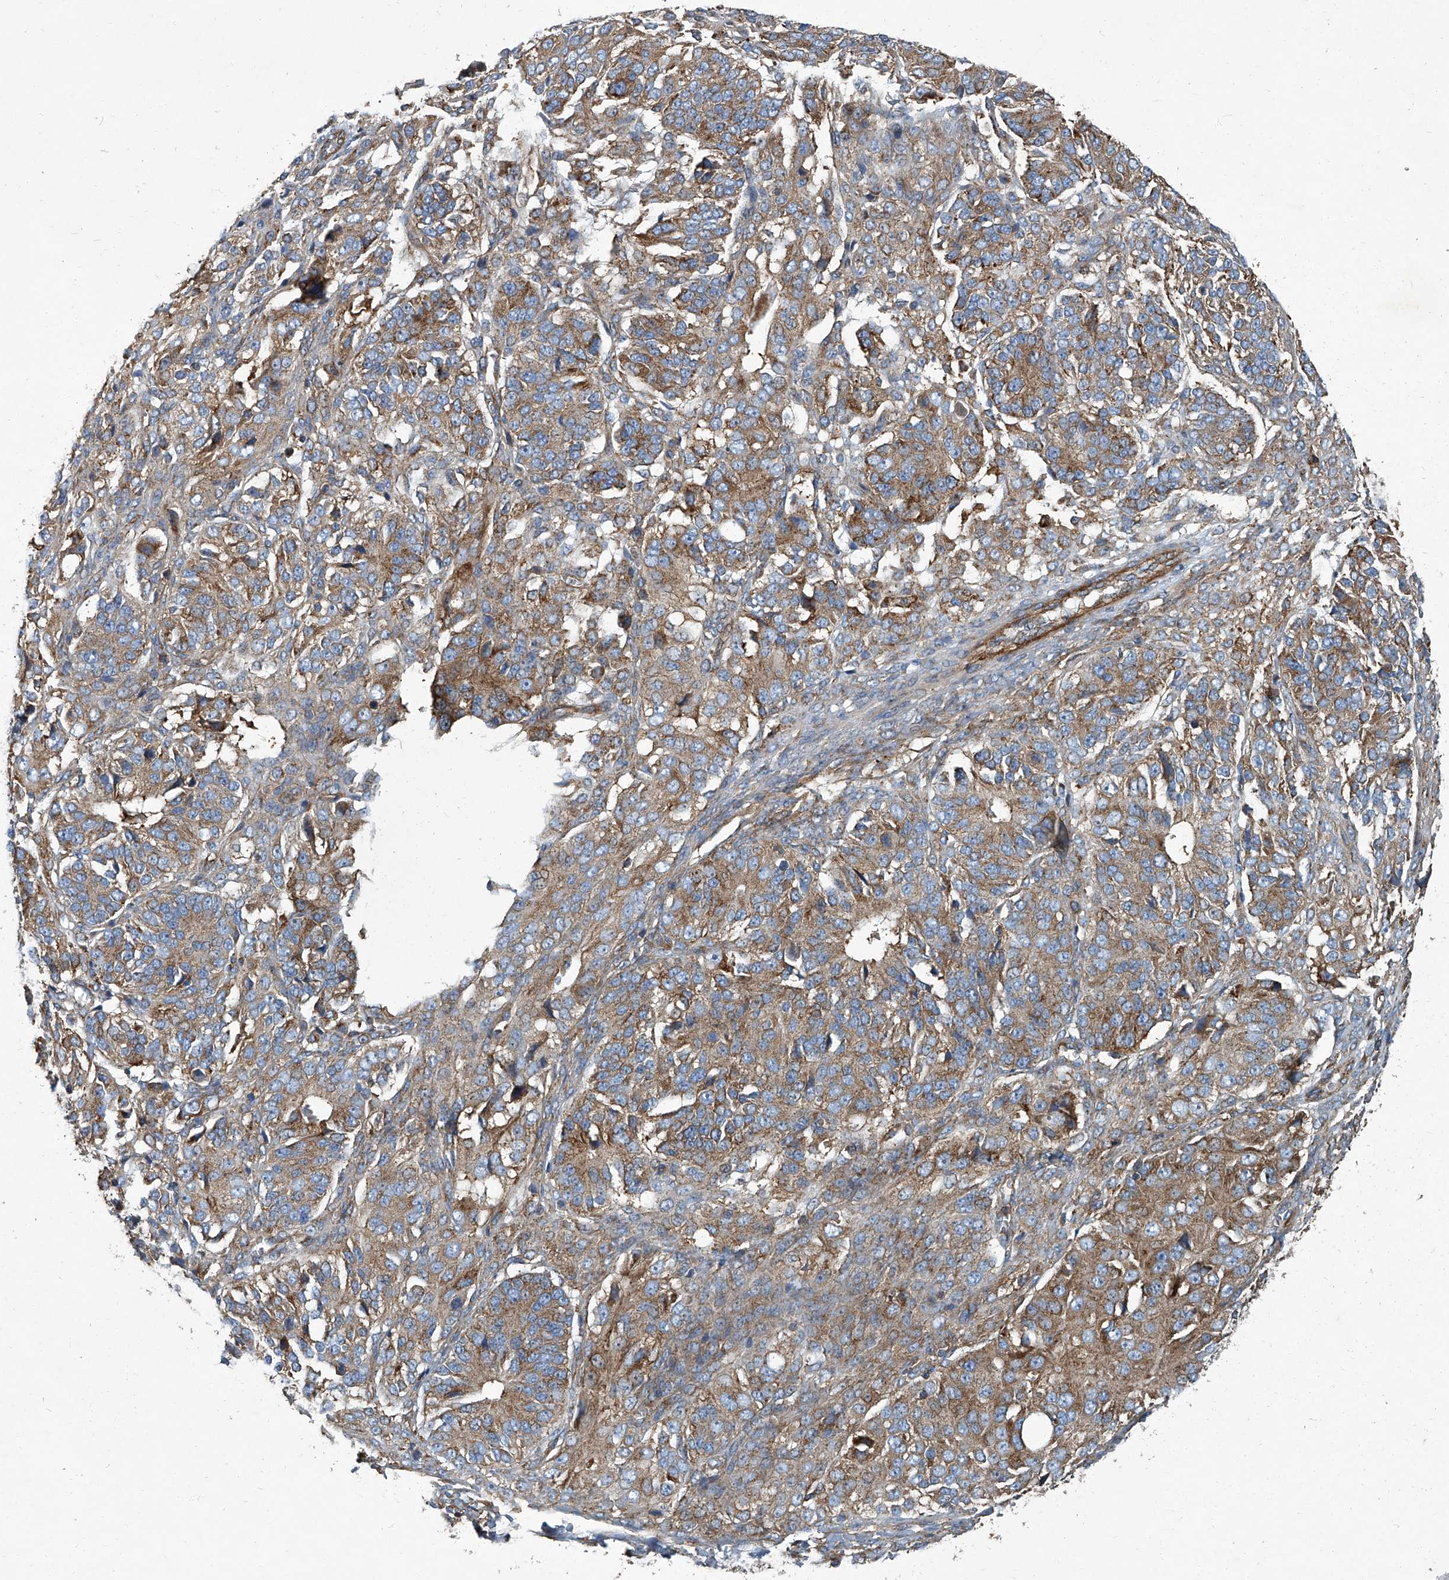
{"staining": {"intensity": "moderate", "quantity": ">75%", "location": "cytoplasmic/membranous"}, "tissue": "ovarian cancer", "cell_type": "Tumor cells", "image_type": "cancer", "snomed": [{"axis": "morphology", "description": "Carcinoma, endometroid"}, {"axis": "topography", "description": "Ovary"}], "caption": "A histopathology image showing moderate cytoplasmic/membranous positivity in about >75% of tumor cells in ovarian endometroid carcinoma, as visualized by brown immunohistochemical staining.", "gene": "PIGH", "patient": {"sex": "female", "age": 51}}